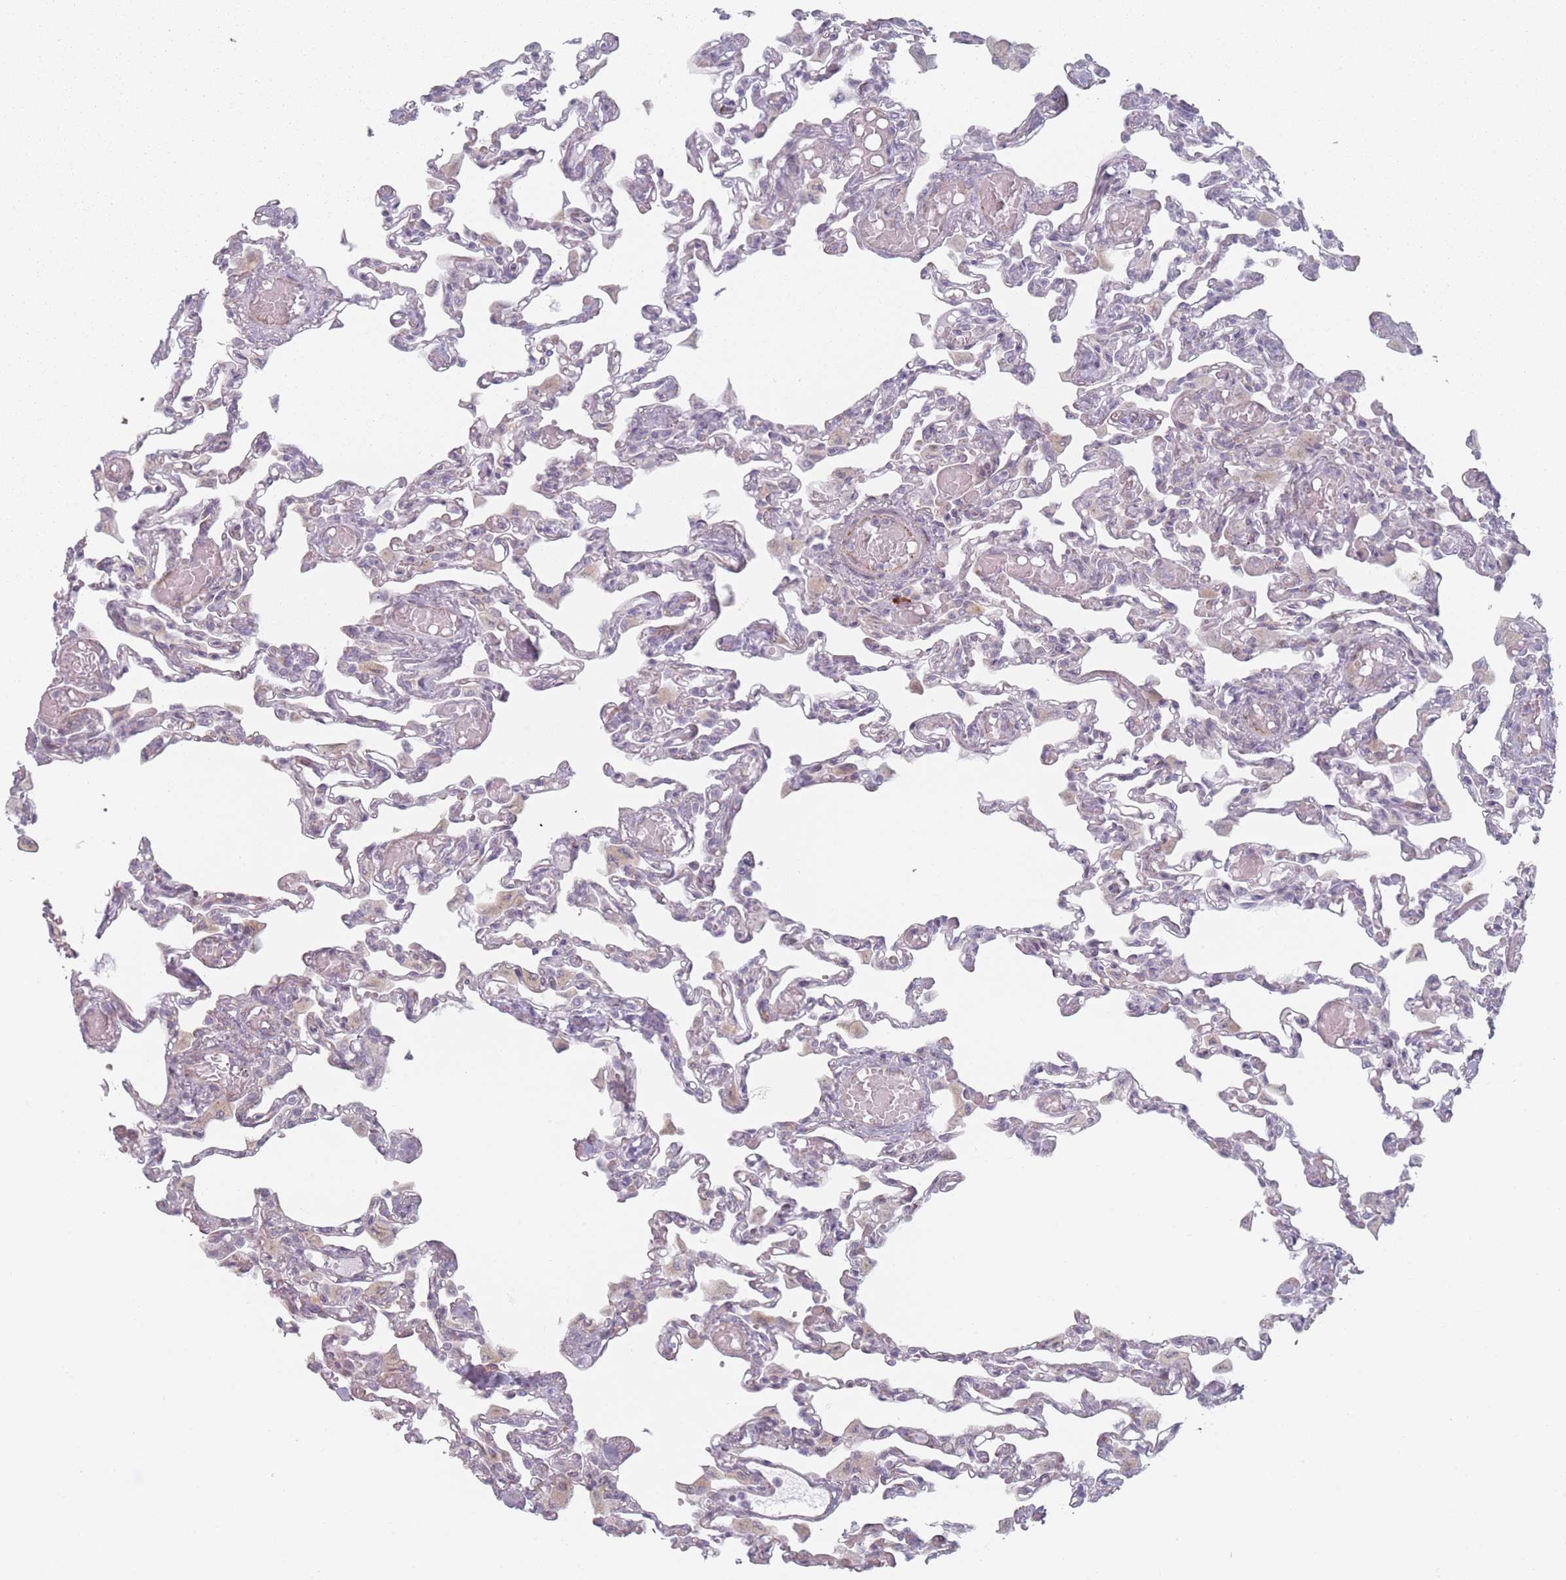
{"staining": {"intensity": "weak", "quantity": "<25%", "location": "cytoplasmic/membranous"}, "tissue": "lung", "cell_type": "Alveolar cells", "image_type": "normal", "snomed": [{"axis": "morphology", "description": "Normal tissue, NOS"}, {"axis": "topography", "description": "Bronchus"}, {"axis": "topography", "description": "Lung"}], "caption": "Lung was stained to show a protein in brown. There is no significant staining in alveolar cells. The staining is performed using DAB (3,3'-diaminobenzidine) brown chromogen with nuclei counter-stained in using hematoxylin.", "gene": "RNF4", "patient": {"sex": "female", "age": 49}}